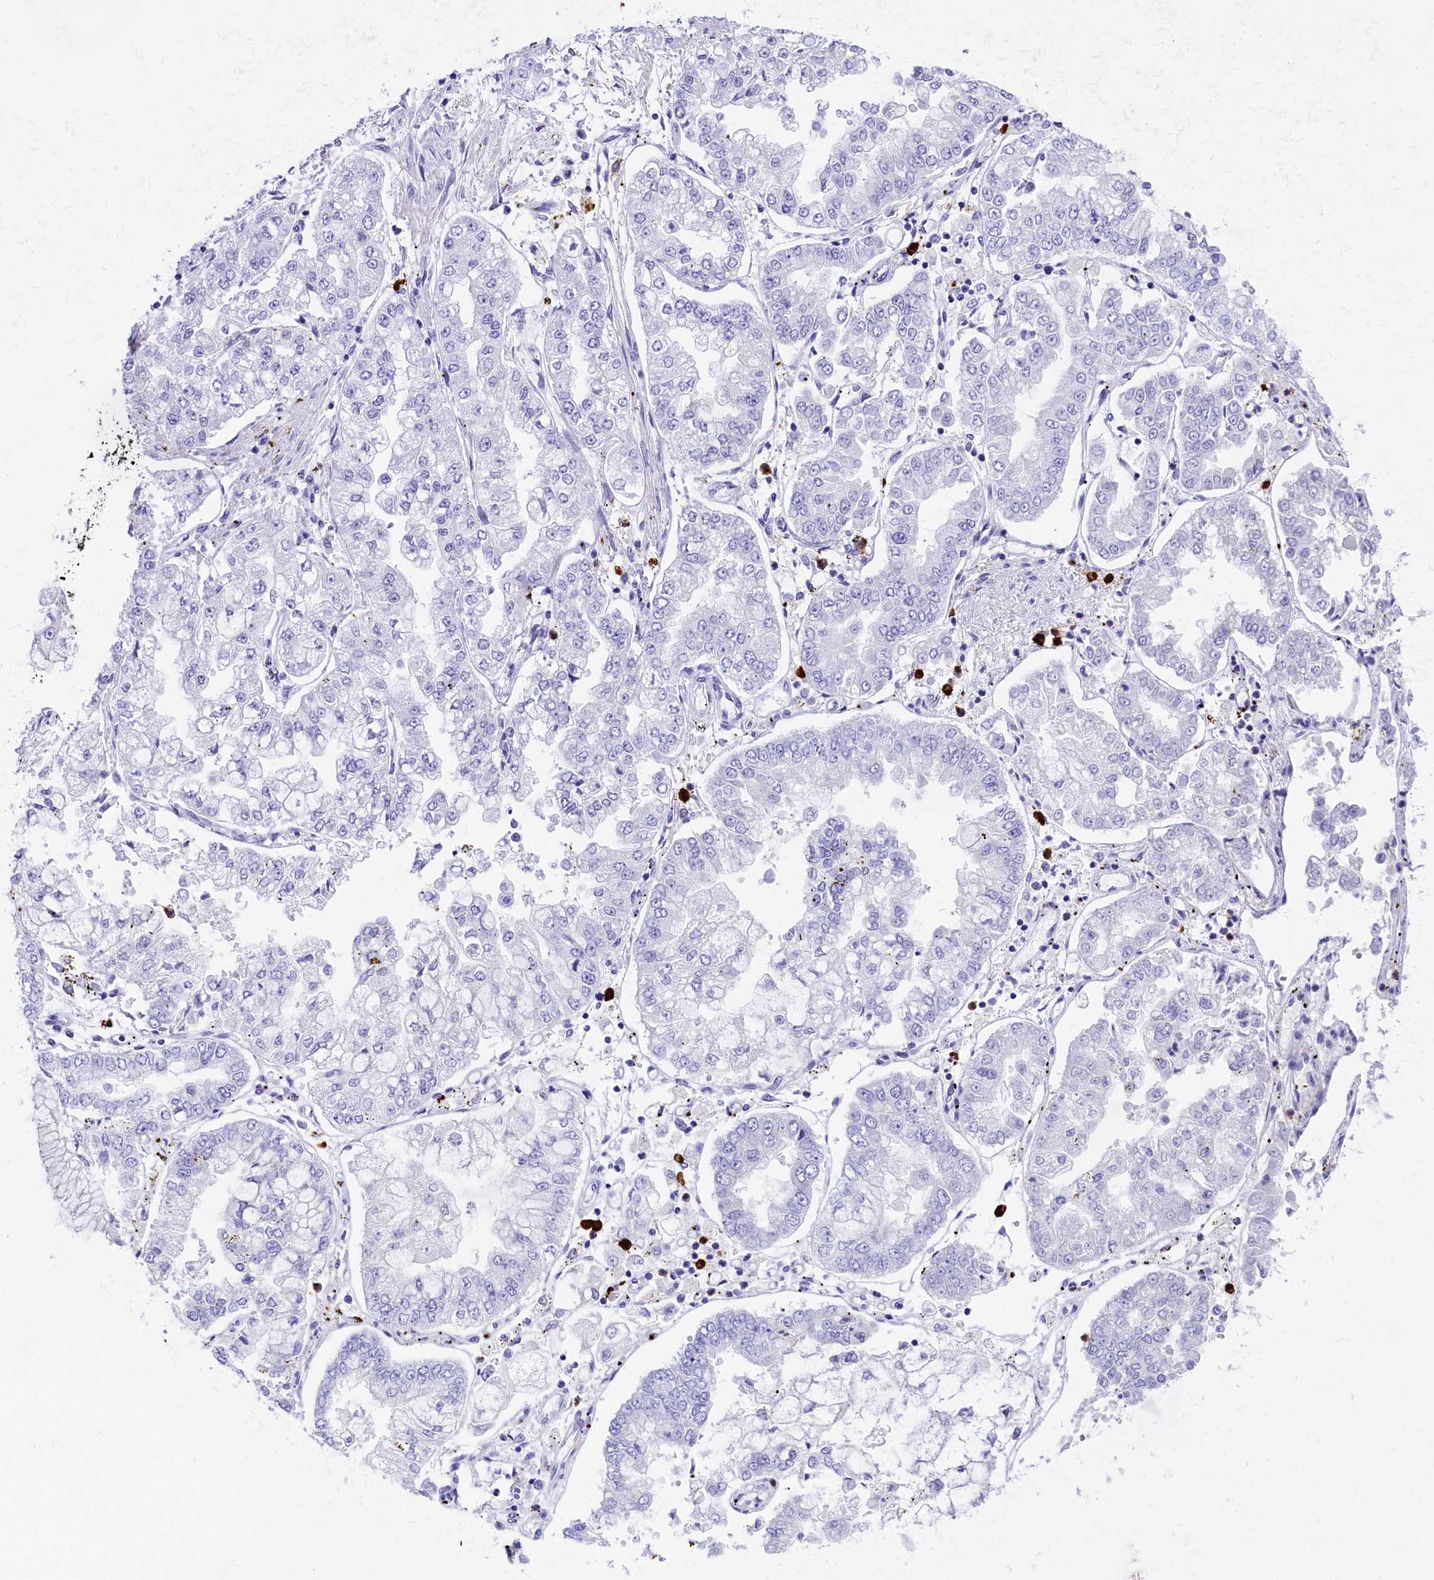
{"staining": {"intensity": "negative", "quantity": "none", "location": "none"}, "tissue": "stomach cancer", "cell_type": "Tumor cells", "image_type": "cancer", "snomed": [{"axis": "morphology", "description": "Adenocarcinoma, NOS"}, {"axis": "topography", "description": "Stomach"}], "caption": "Histopathology image shows no protein staining in tumor cells of adenocarcinoma (stomach) tissue.", "gene": "CLC", "patient": {"sex": "male", "age": 76}}